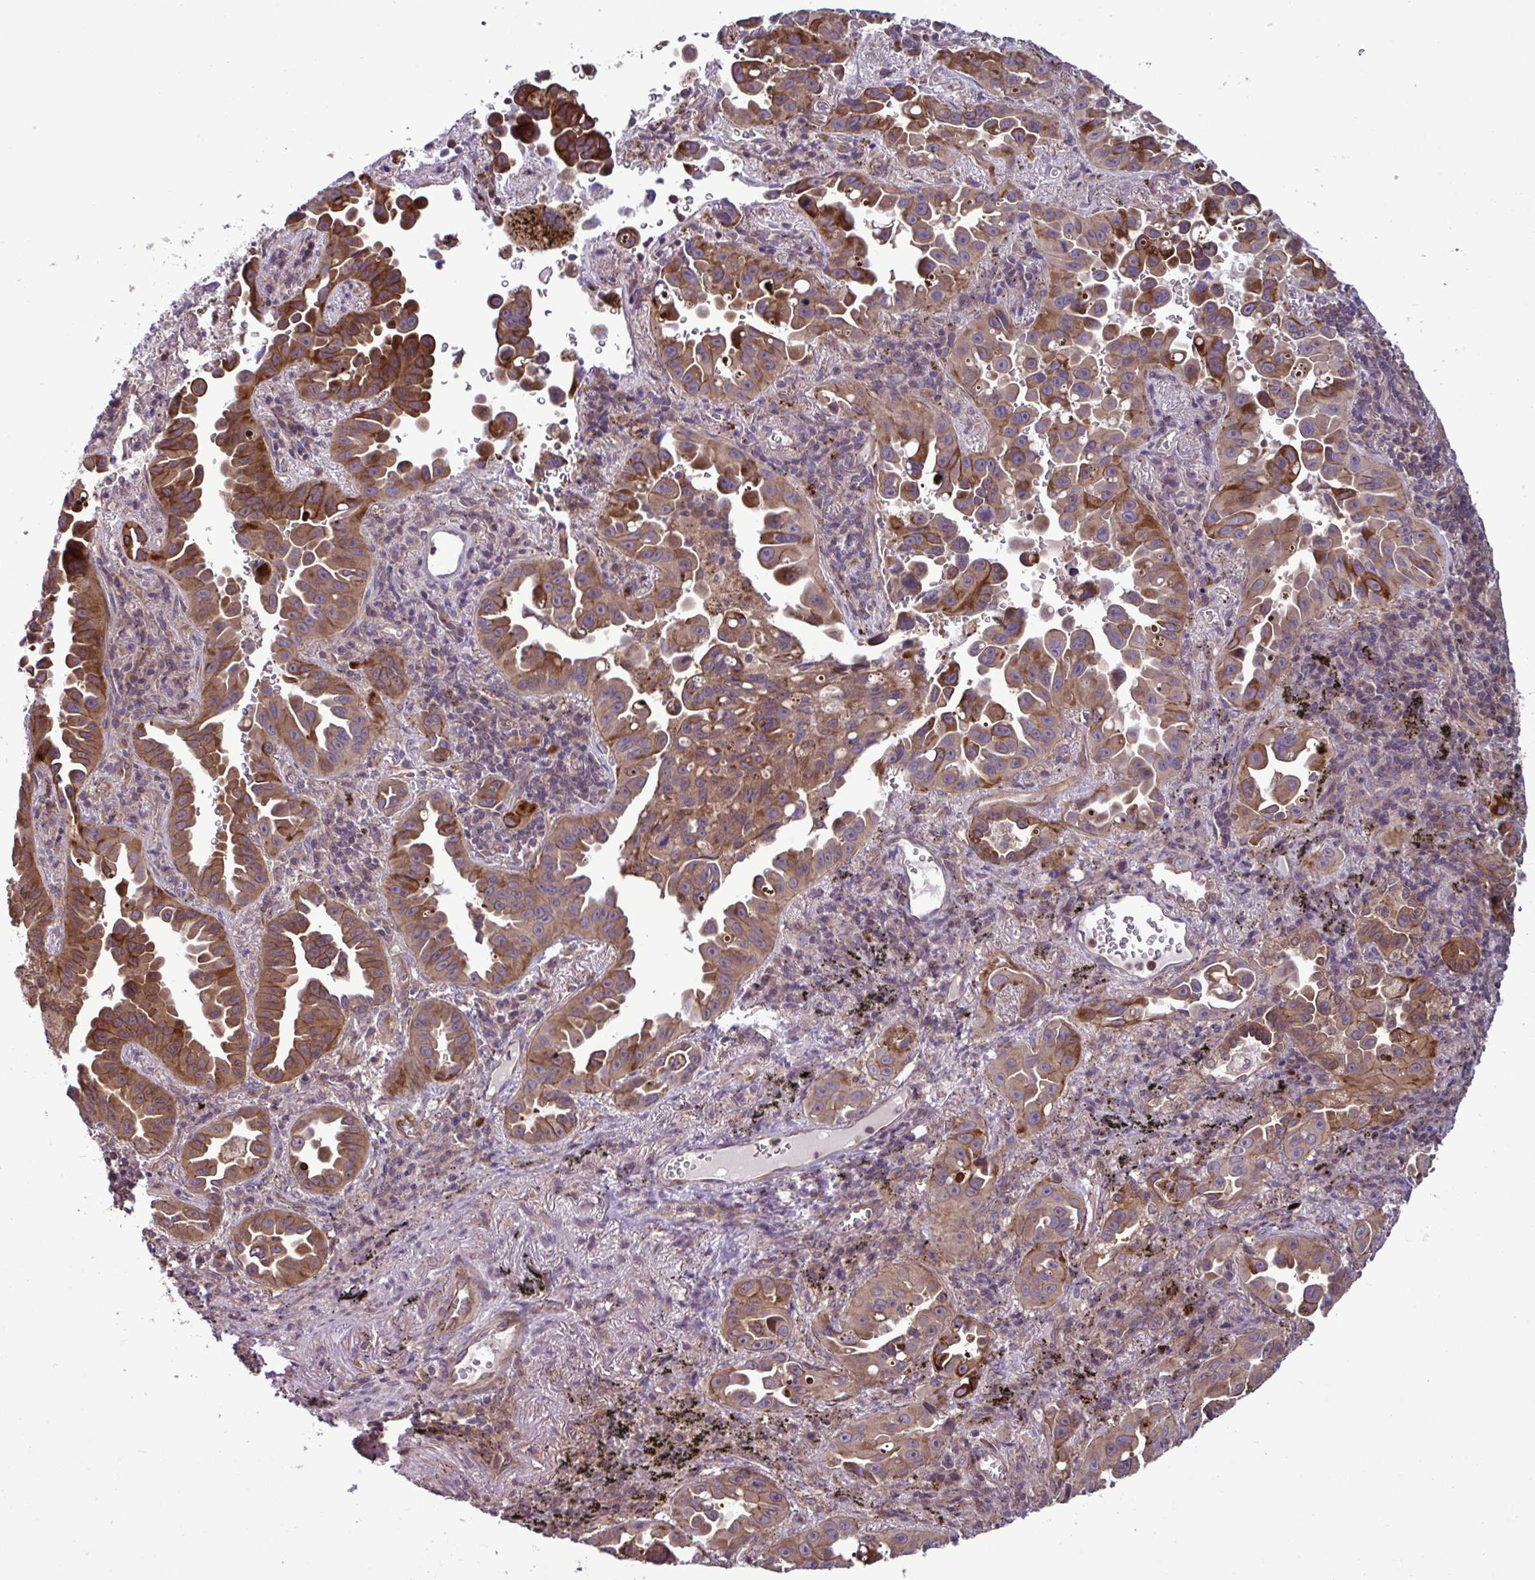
{"staining": {"intensity": "strong", "quantity": ">75%", "location": "cytoplasmic/membranous"}, "tissue": "lung cancer", "cell_type": "Tumor cells", "image_type": "cancer", "snomed": [{"axis": "morphology", "description": "Adenocarcinoma, NOS"}, {"axis": "topography", "description": "Lung"}], "caption": "DAB immunohistochemical staining of human lung cancer exhibits strong cytoplasmic/membranous protein positivity in approximately >75% of tumor cells. (brown staining indicates protein expression, while blue staining denotes nuclei).", "gene": "GLTP", "patient": {"sex": "male", "age": 68}}